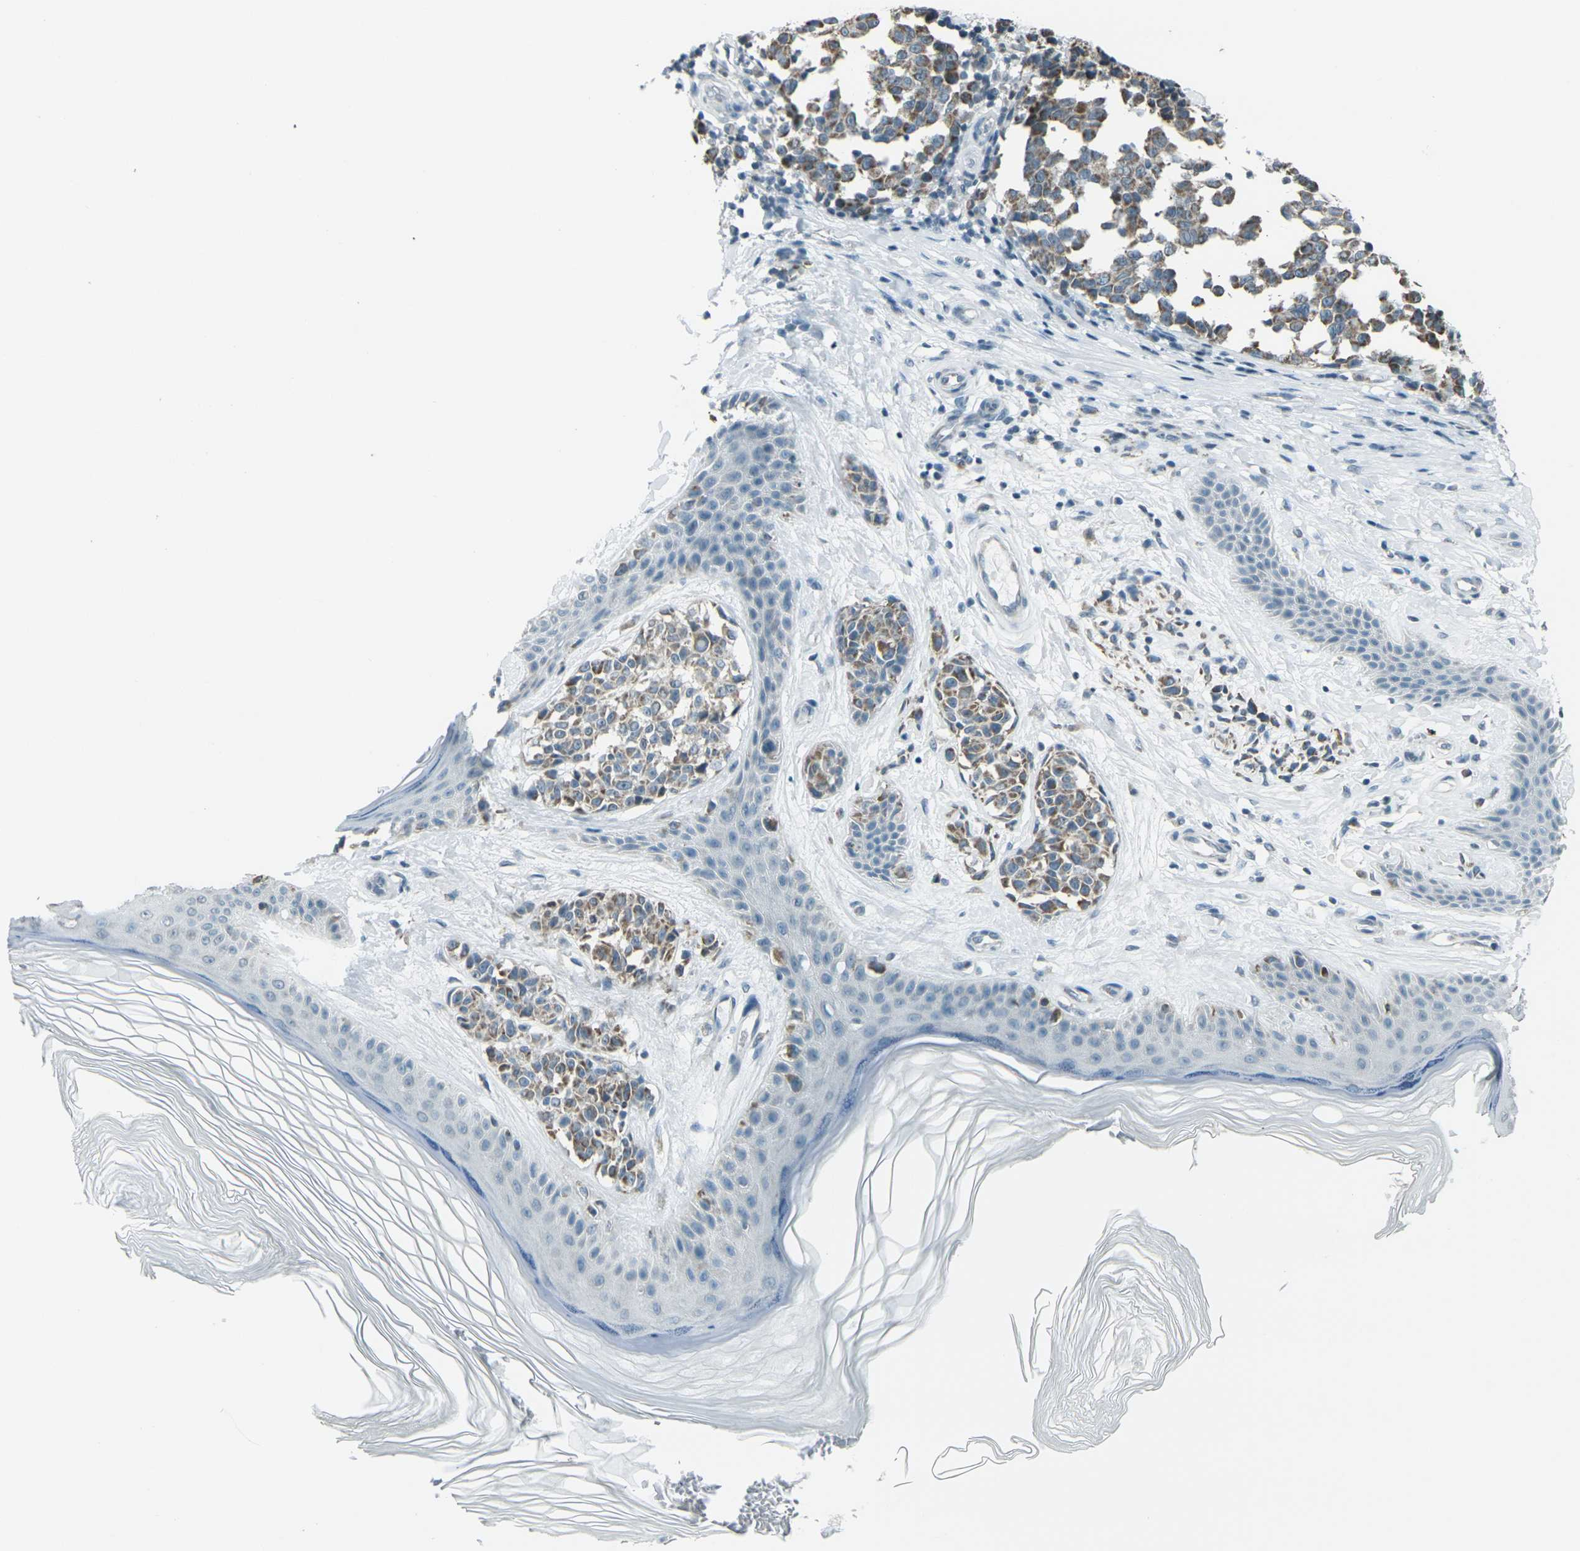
{"staining": {"intensity": "moderate", "quantity": "25%-75%", "location": "cytoplasmic/membranous"}, "tissue": "melanoma", "cell_type": "Tumor cells", "image_type": "cancer", "snomed": [{"axis": "morphology", "description": "Malignant melanoma, NOS"}, {"axis": "topography", "description": "Skin"}], "caption": "Protein analysis of melanoma tissue exhibits moderate cytoplasmic/membranous positivity in about 25%-75% of tumor cells. The staining was performed using DAB, with brown indicating positive protein expression. Nuclei are stained blue with hematoxylin.", "gene": "H2BC1", "patient": {"sex": "female", "age": 64}}